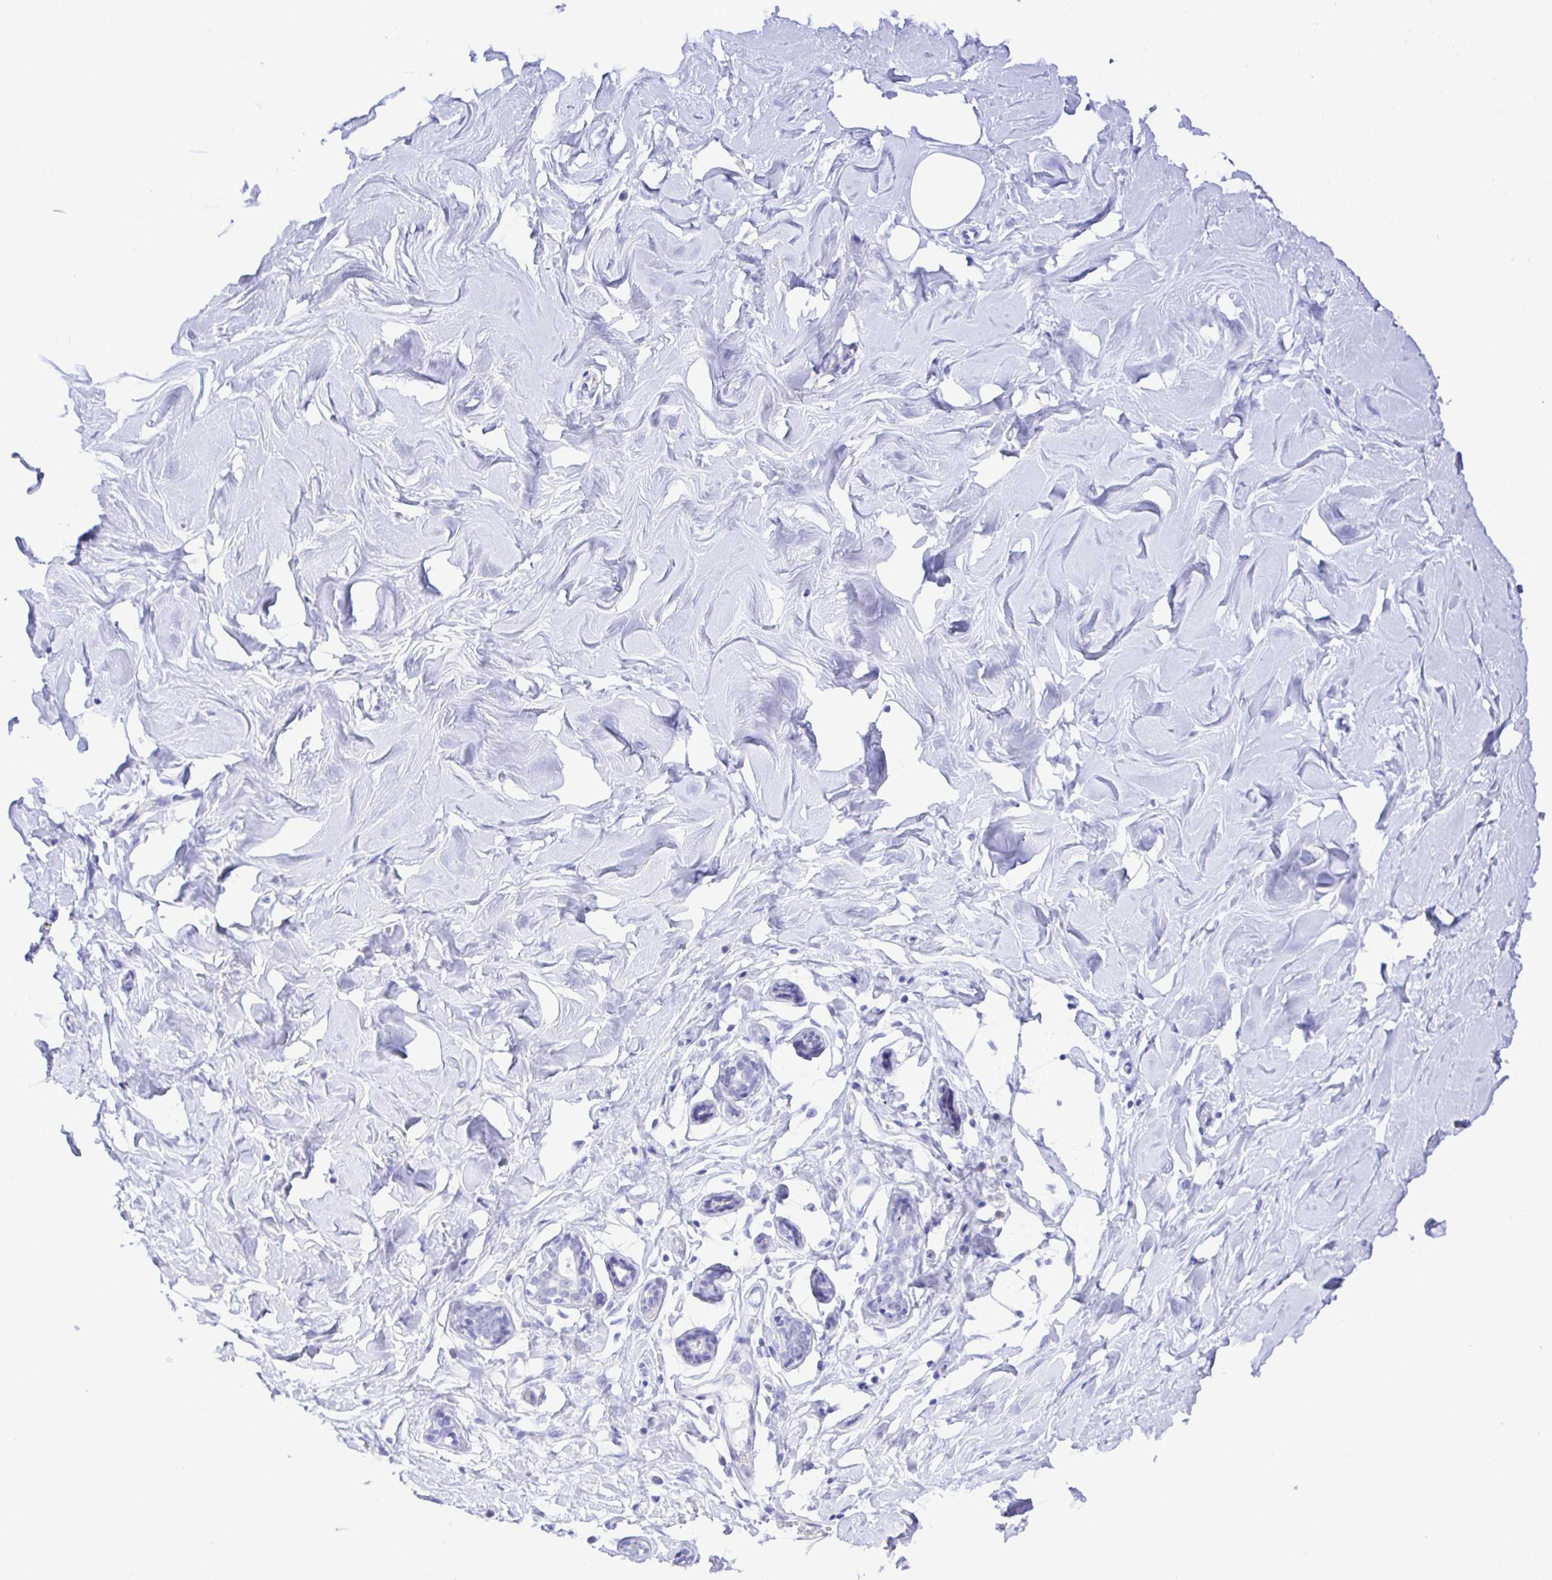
{"staining": {"intensity": "negative", "quantity": "none", "location": "none"}, "tissue": "breast", "cell_type": "Adipocytes", "image_type": "normal", "snomed": [{"axis": "morphology", "description": "Normal tissue, NOS"}, {"axis": "topography", "description": "Breast"}], "caption": "Normal breast was stained to show a protein in brown. There is no significant expression in adipocytes. Brightfield microscopy of immunohistochemistry (IHC) stained with DAB (3,3'-diaminobenzidine) (brown) and hematoxylin (blue), captured at high magnification.", "gene": "BACE2", "patient": {"sex": "female", "age": 27}}